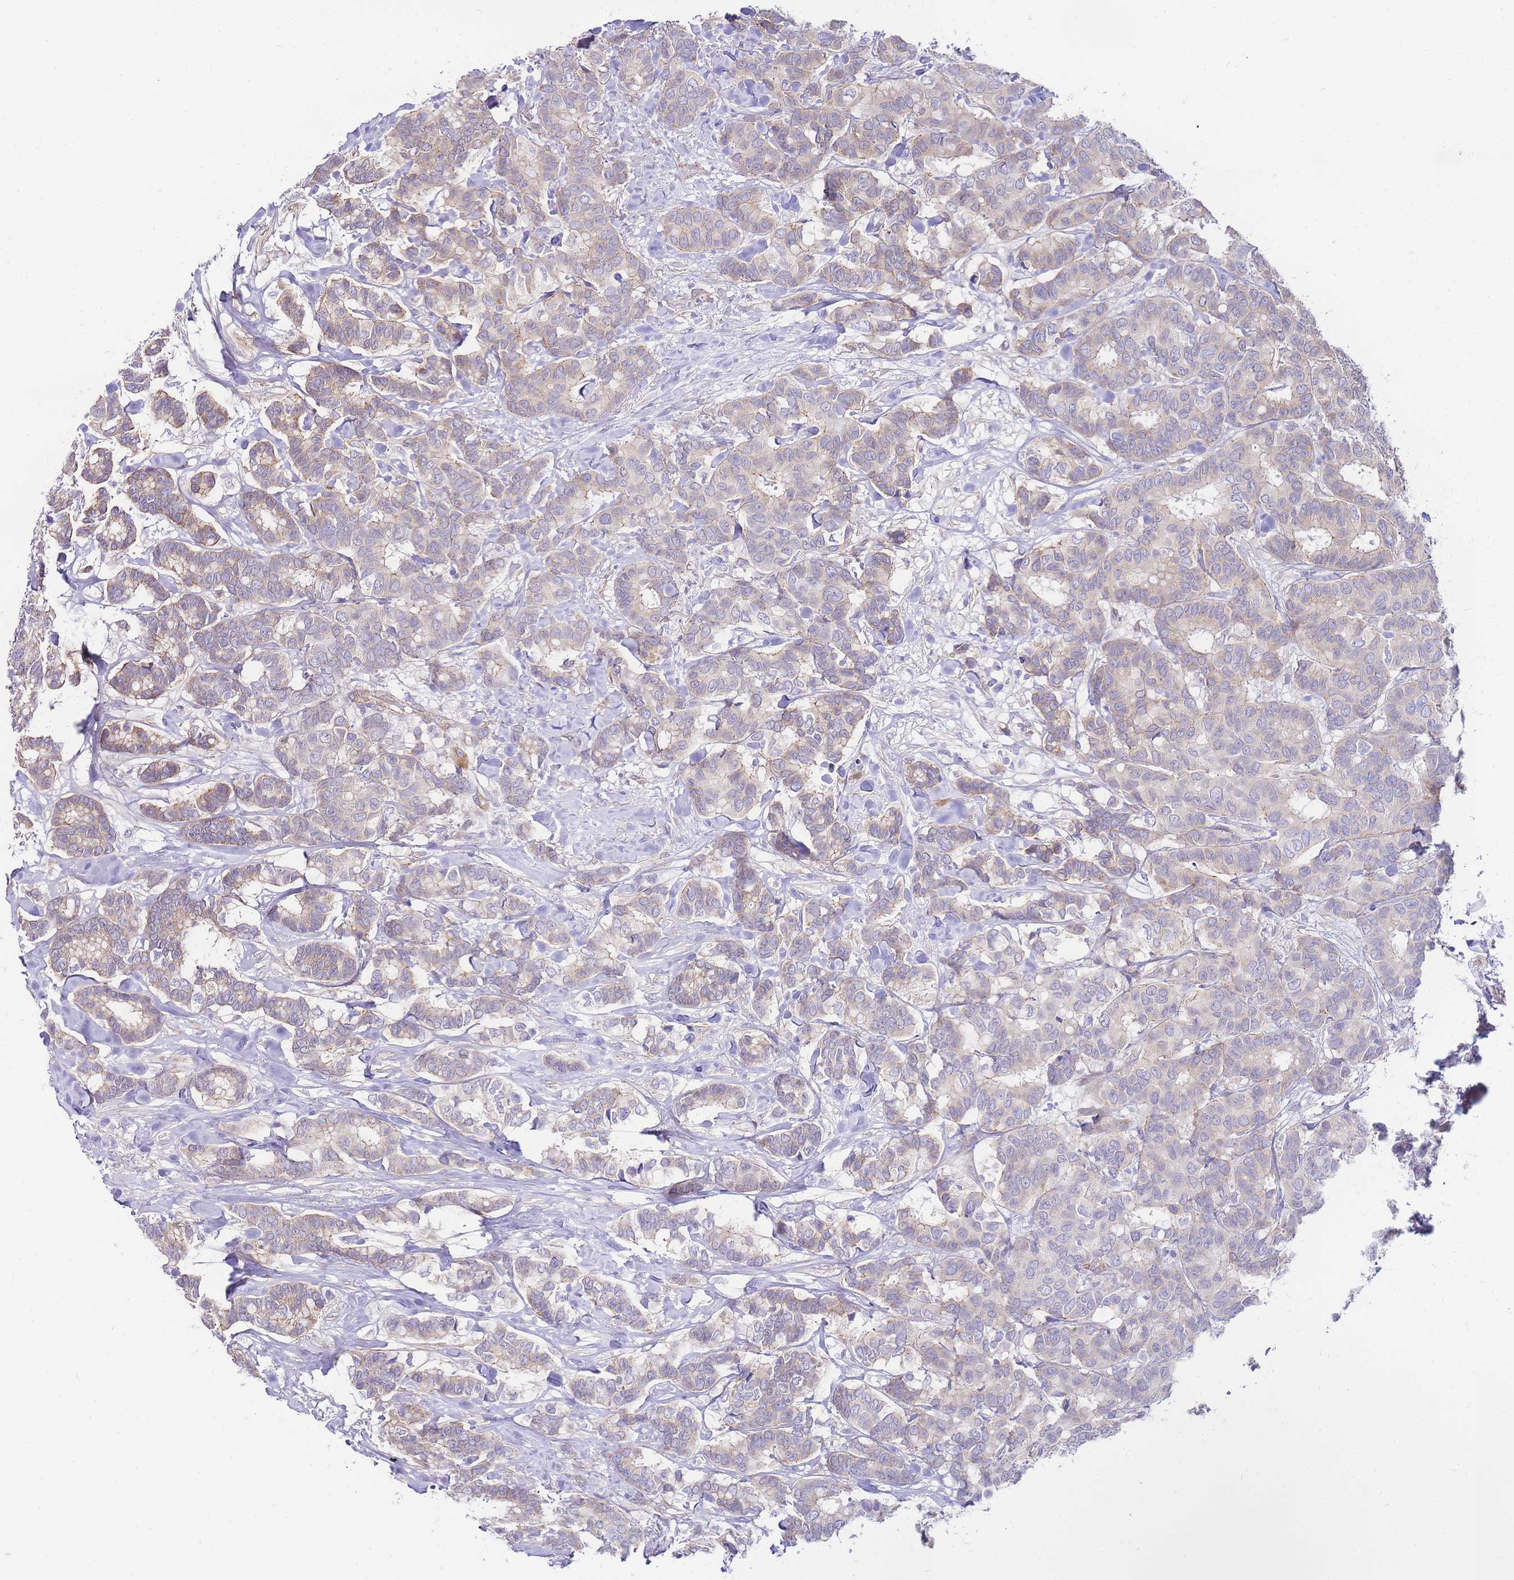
{"staining": {"intensity": "weak", "quantity": "25%-75%", "location": "cytoplasmic/membranous"}, "tissue": "breast cancer", "cell_type": "Tumor cells", "image_type": "cancer", "snomed": [{"axis": "morphology", "description": "Normal tissue, NOS"}, {"axis": "morphology", "description": "Duct carcinoma"}, {"axis": "topography", "description": "Breast"}], "caption": "Tumor cells exhibit weak cytoplasmic/membranous positivity in about 25%-75% of cells in invasive ductal carcinoma (breast).", "gene": "PDCD7", "patient": {"sex": "female", "age": 87}}